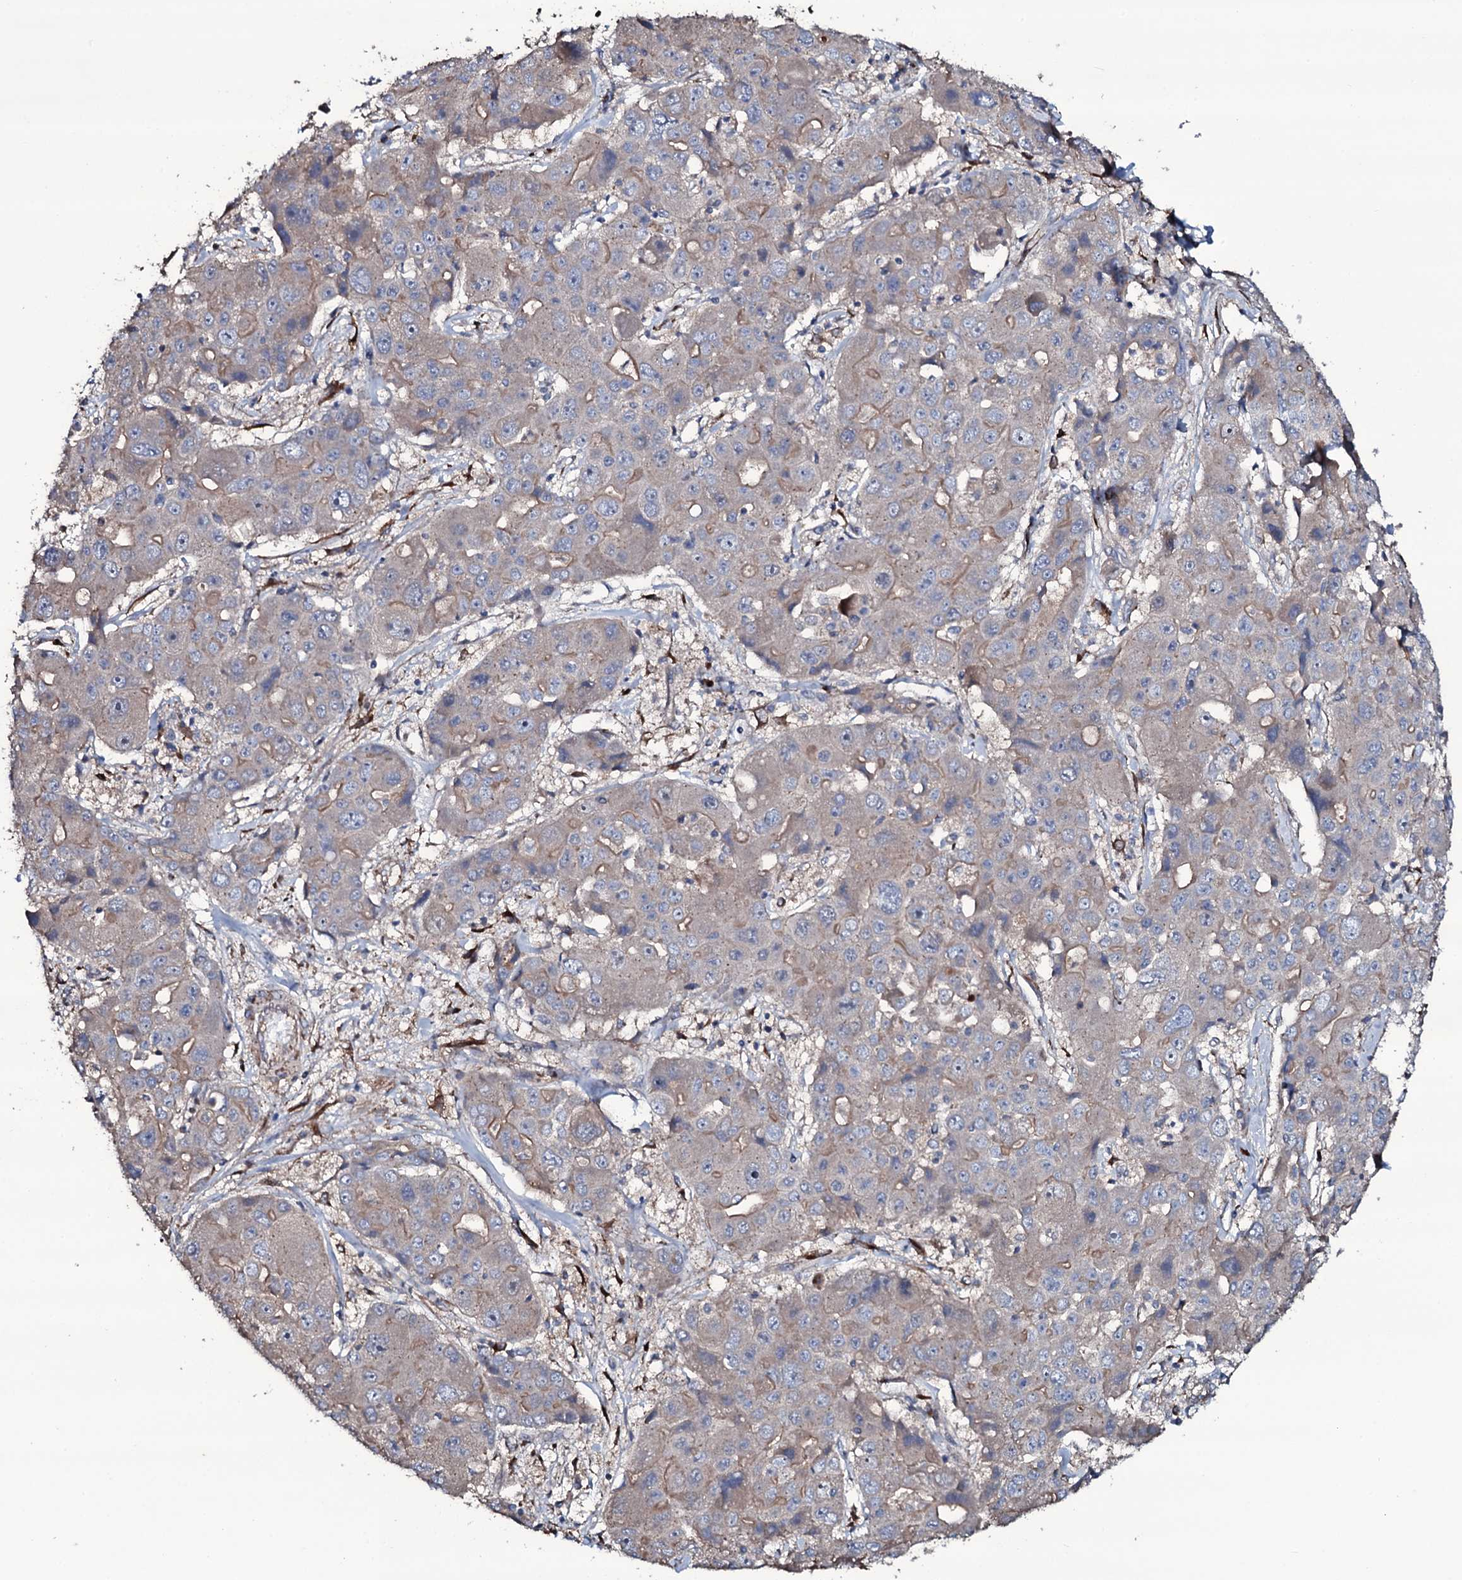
{"staining": {"intensity": "moderate", "quantity": "<25%", "location": "cytoplasmic/membranous"}, "tissue": "liver cancer", "cell_type": "Tumor cells", "image_type": "cancer", "snomed": [{"axis": "morphology", "description": "Cholangiocarcinoma"}, {"axis": "topography", "description": "Liver"}], "caption": "Brown immunohistochemical staining in cholangiocarcinoma (liver) displays moderate cytoplasmic/membranous positivity in about <25% of tumor cells.", "gene": "WIPF3", "patient": {"sex": "male", "age": 67}}